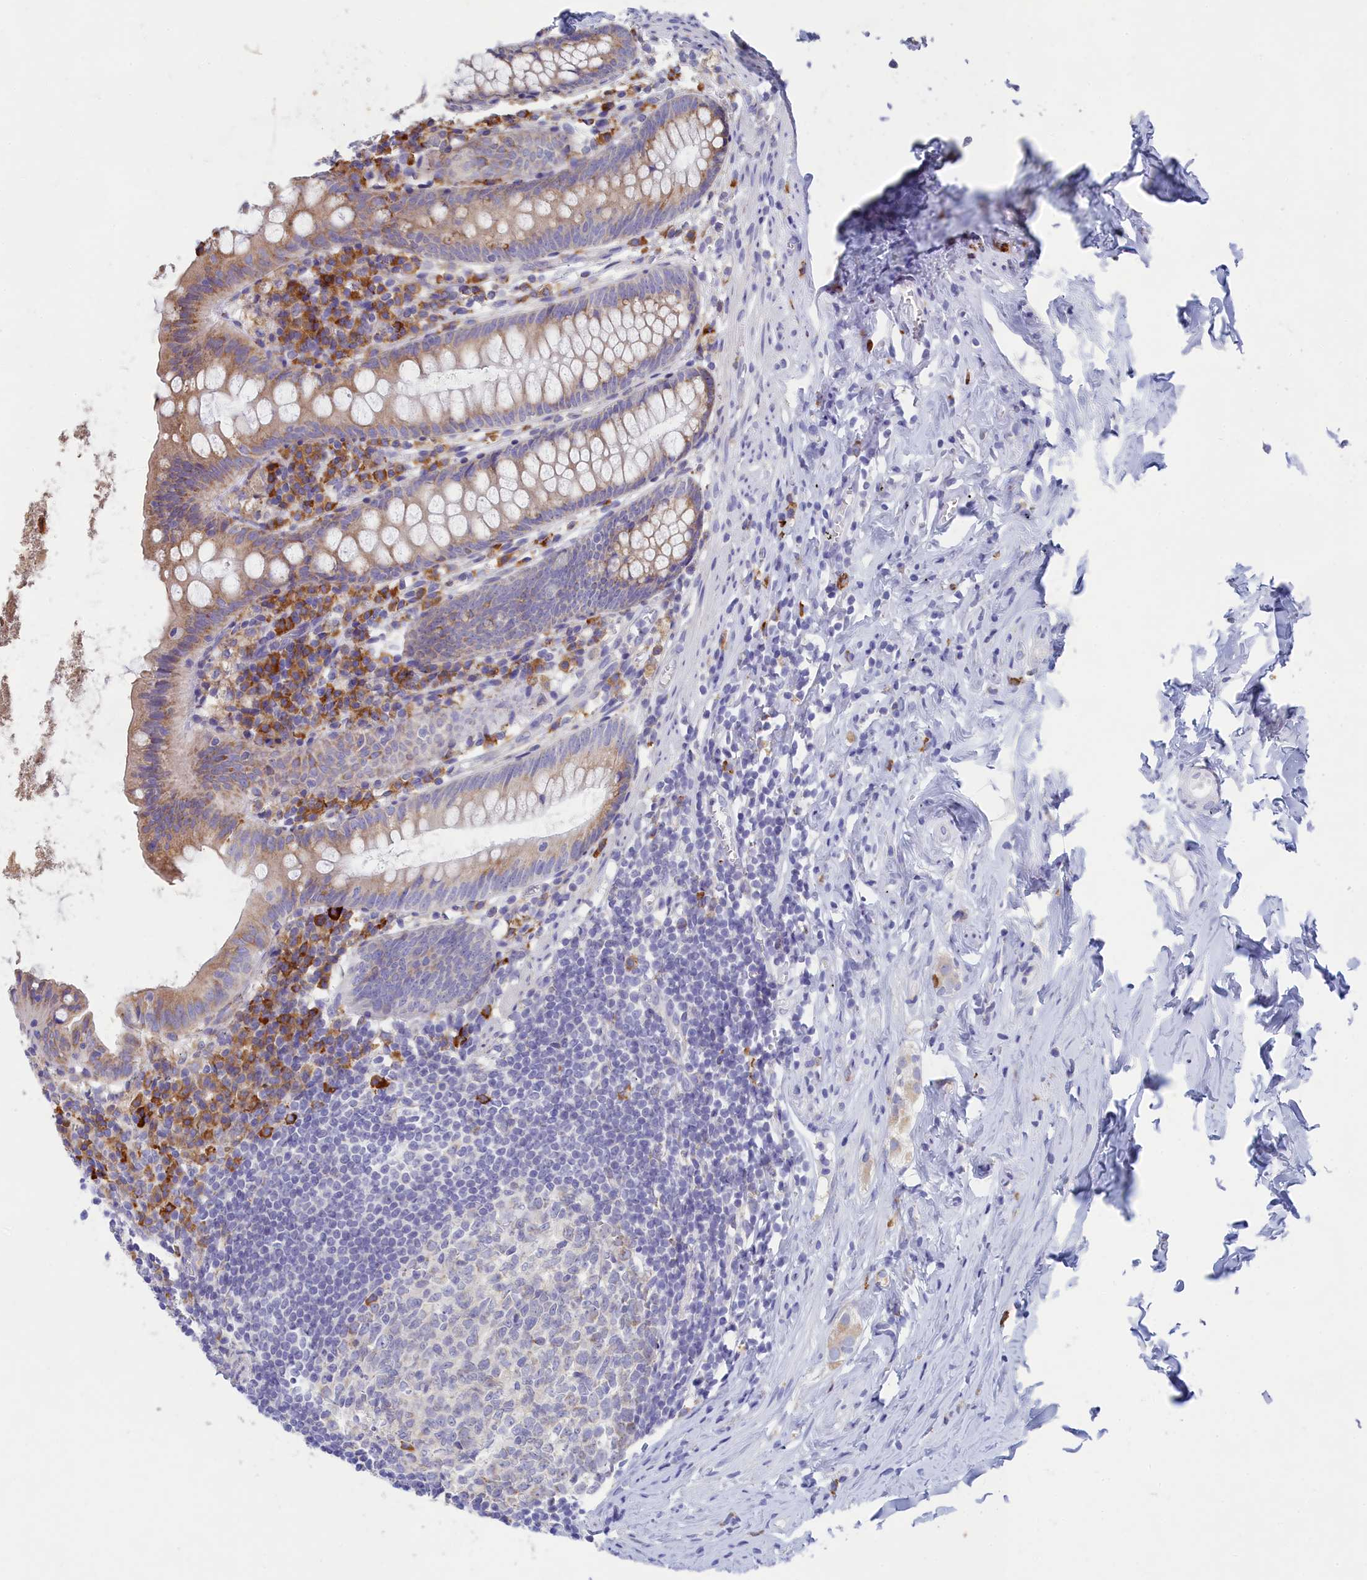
{"staining": {"intensity": "moderate", "quantity": ">75%", "location": "cytoplasmic/membranous"}, "tissue": "appendix", "cell_type": "Glandular cells", "image_type": "normal", "snomed": [{"axis": "morphology", "description": "Normal tissue, NOS"}, {"axis": "topography", "description": "Appendix"}], "caption": "Appendix was stained to show a protein in brown. There is medium levels of moderate cytoplasmic/membranous expression in approximately >75% of glandular cells. The staining was performed using DAB (3,3'-diaminobenzidine), with brown indicating positive protein expression. Nuclei are stained blue with hematoxylin.", "gene": "WDR35", "patient": {"sex": "female", "age": 51}}